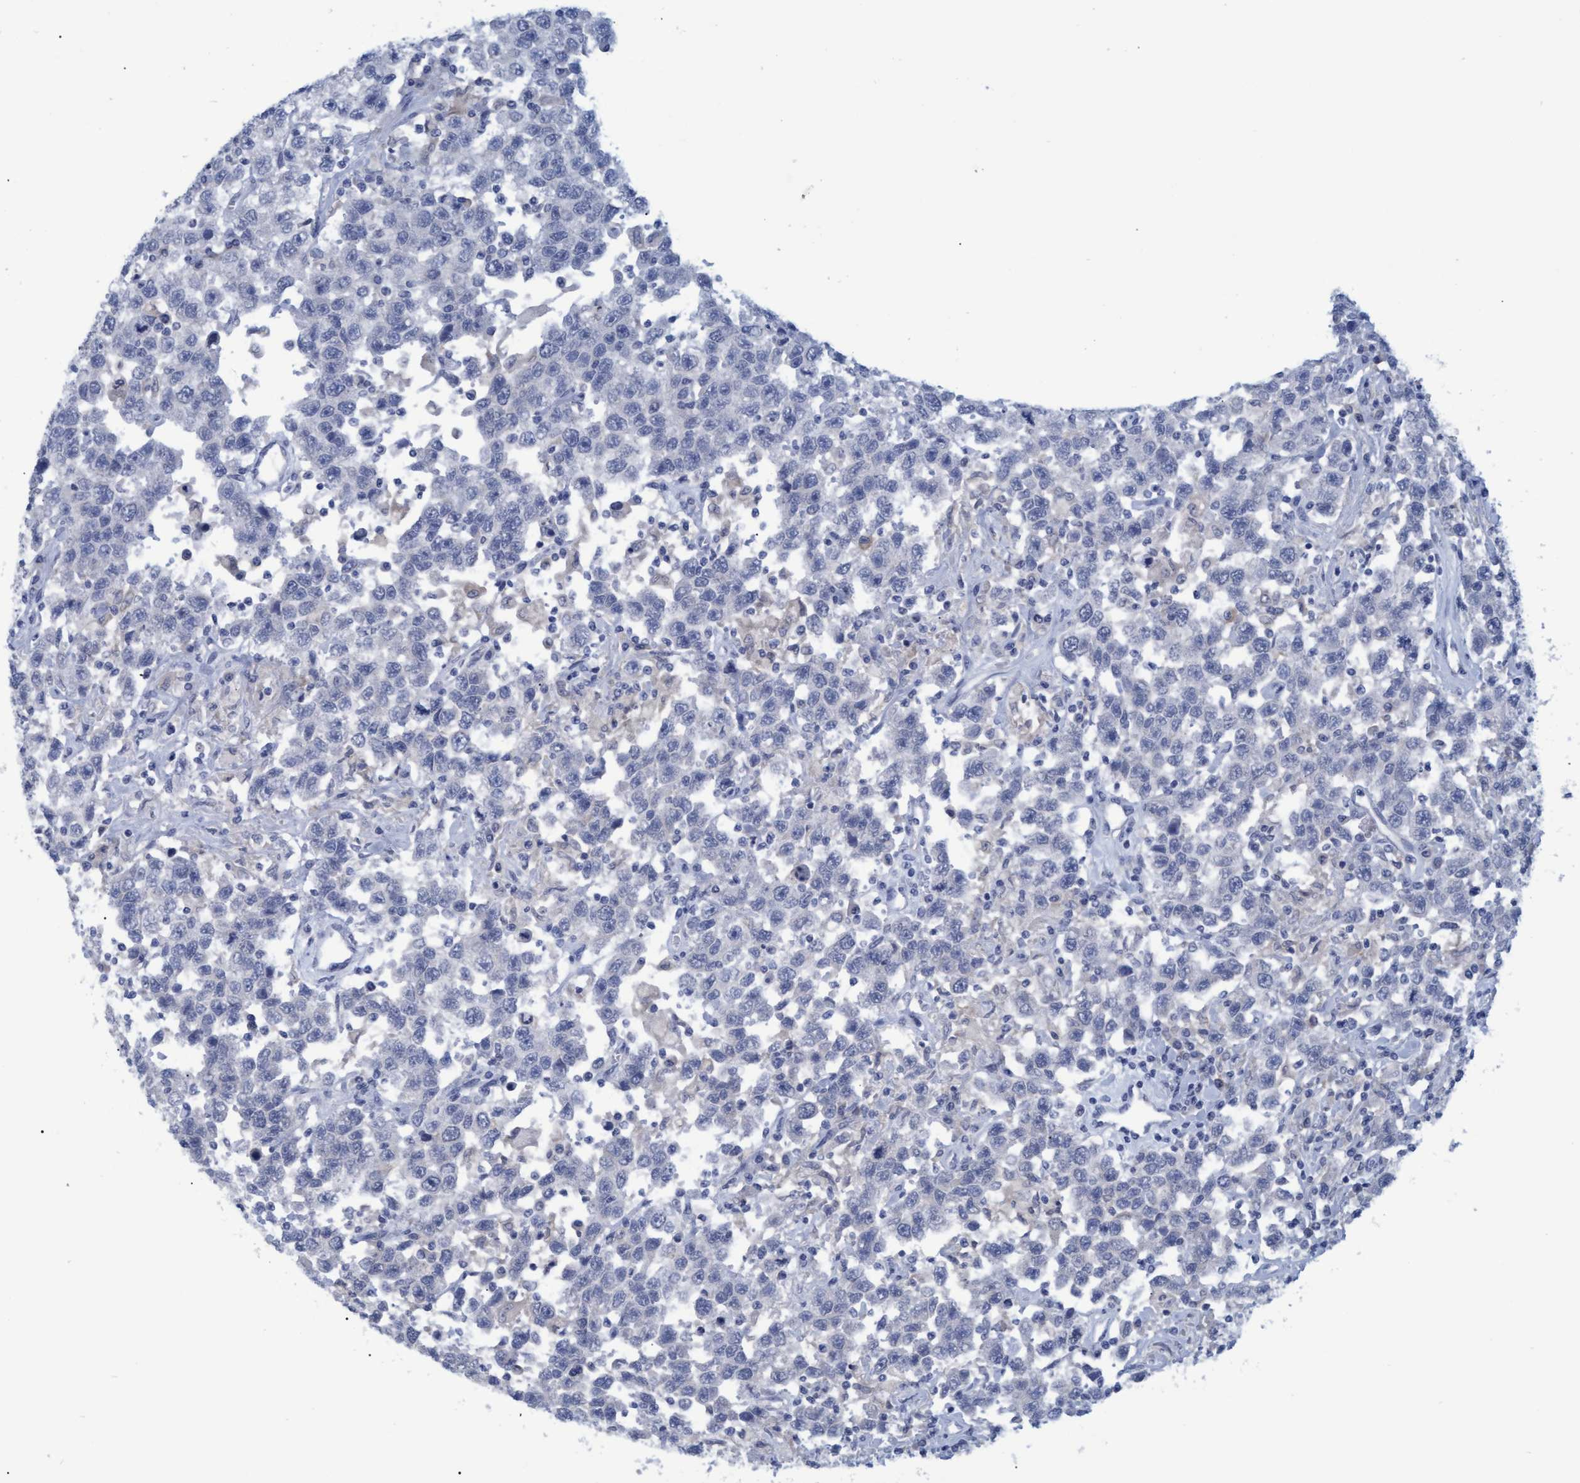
{"staining": {"intensity": "negative", "quantity": "none", "location": "none"}, "tissue": "testis cancer", "cell_type": "Tumor cells", "image_type": "cancer", "snomed": [{"axis": "morphology", "description": "Seminoma, NOS"}, {"axis": "topography", "description": "Testis"}], "caption": "A high-resolution photomicrograph shows immunohistochemistry staining of testis seminoma, which exhibits no significant expression in tumor cells. (DAB (3,3'-diaminobenzidine) immunohistochemistry visualized using brightfield microscopy, high magnification).", "gene": "SSTR3", "patient": {"sex": "male", "age": 41}}